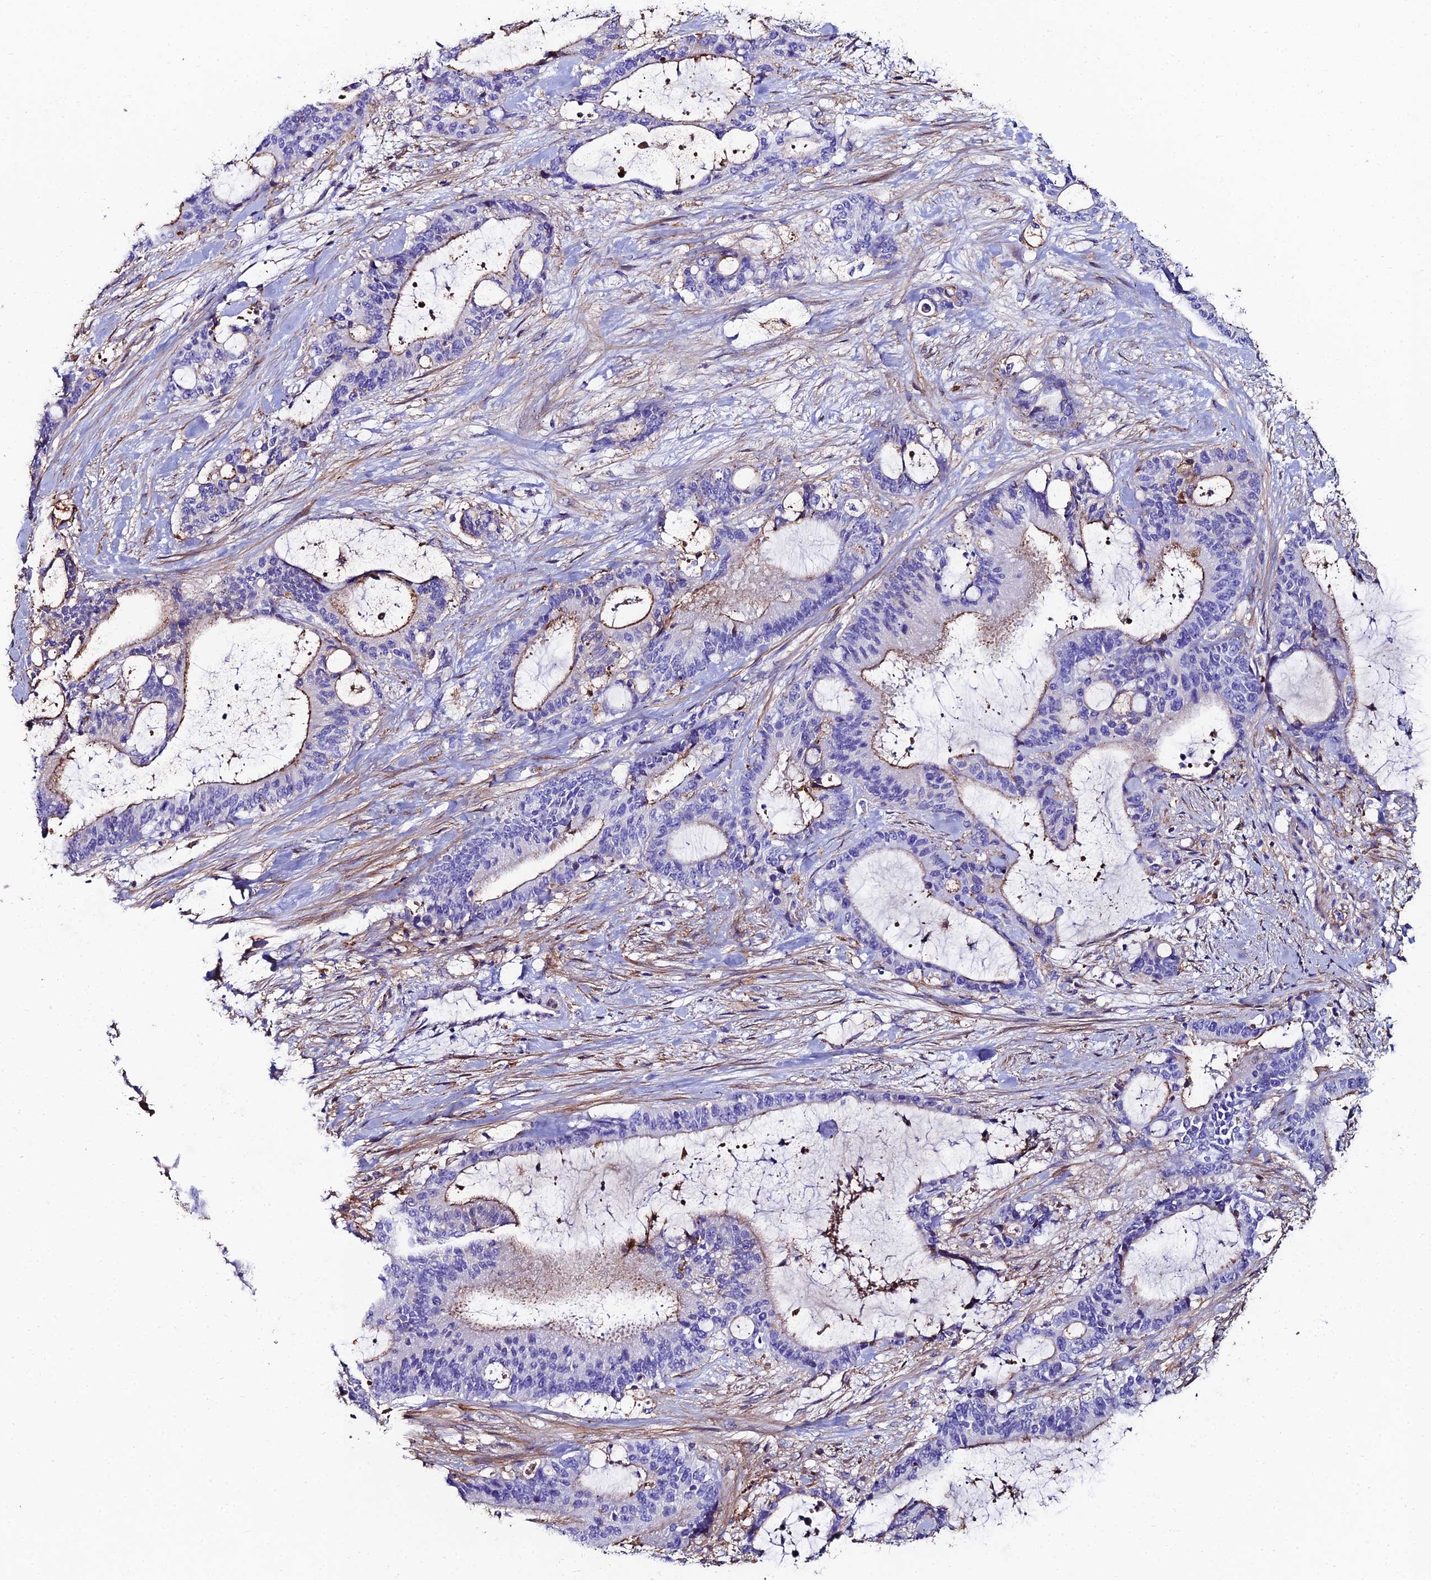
{"staining": {"intensity": "weak", "quantity": "<25%", "location": "cytoplasmic/membranous"}, "tissue": "liver cancer", "cell_type": "Tumor cells", "image_type": "cancer", "snomed": [{"axis": "morphology", "description": "Normal tissue, NOS"}, {"axis": "morphology", "description": "Cholangiocarcinoma"}, {"axis": "topography", "description": "Liver"}, {"axis": "topography", "description": "Peripheral nerve tissue"}], "caption": "Liver cancer stained for a protein using immunohistochemistry demonstrates no positivity tumor cells.", "gene": "C6", "patient": {"sex": "female", "age": 73}}